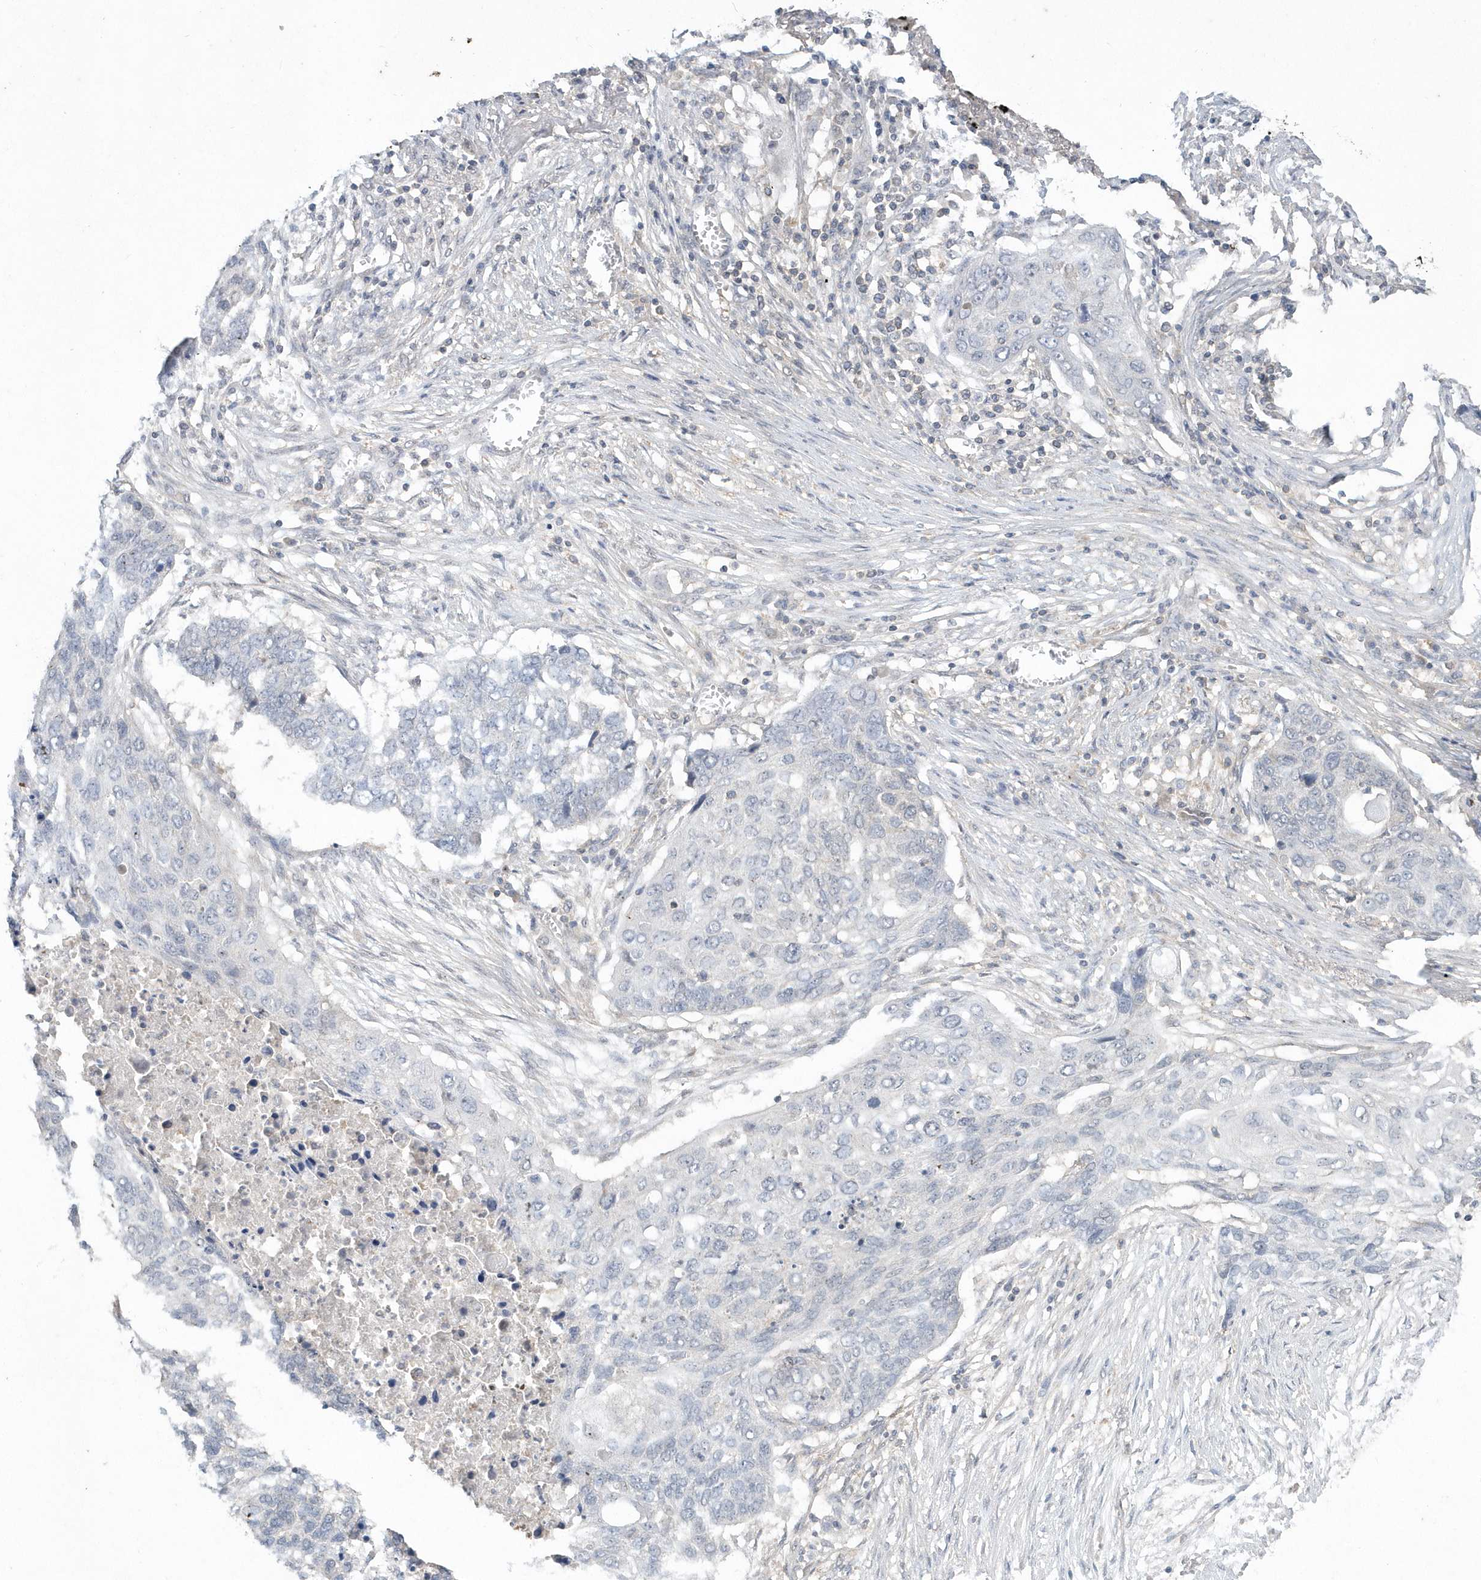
{"staining": {"intensity": "negative", "quantity": "none", "location": "none"}, "tissue": "lung cancer", "cell_type": "Tumor cells", "image_type": "cancer", "snomed": [{"axis": "morphology", "description": "Squamous cell carcinoma, NOS"}, {"axis": "topography", "description": "Lung"}], "caption": "The immunohistochemistry photomicrograph has no significant staining in tumor cells of lung cancer (squamous cell carcinoma) tissue.", "gene": "AKR7A2", "patient": {"sex": "female", "age": 63}}